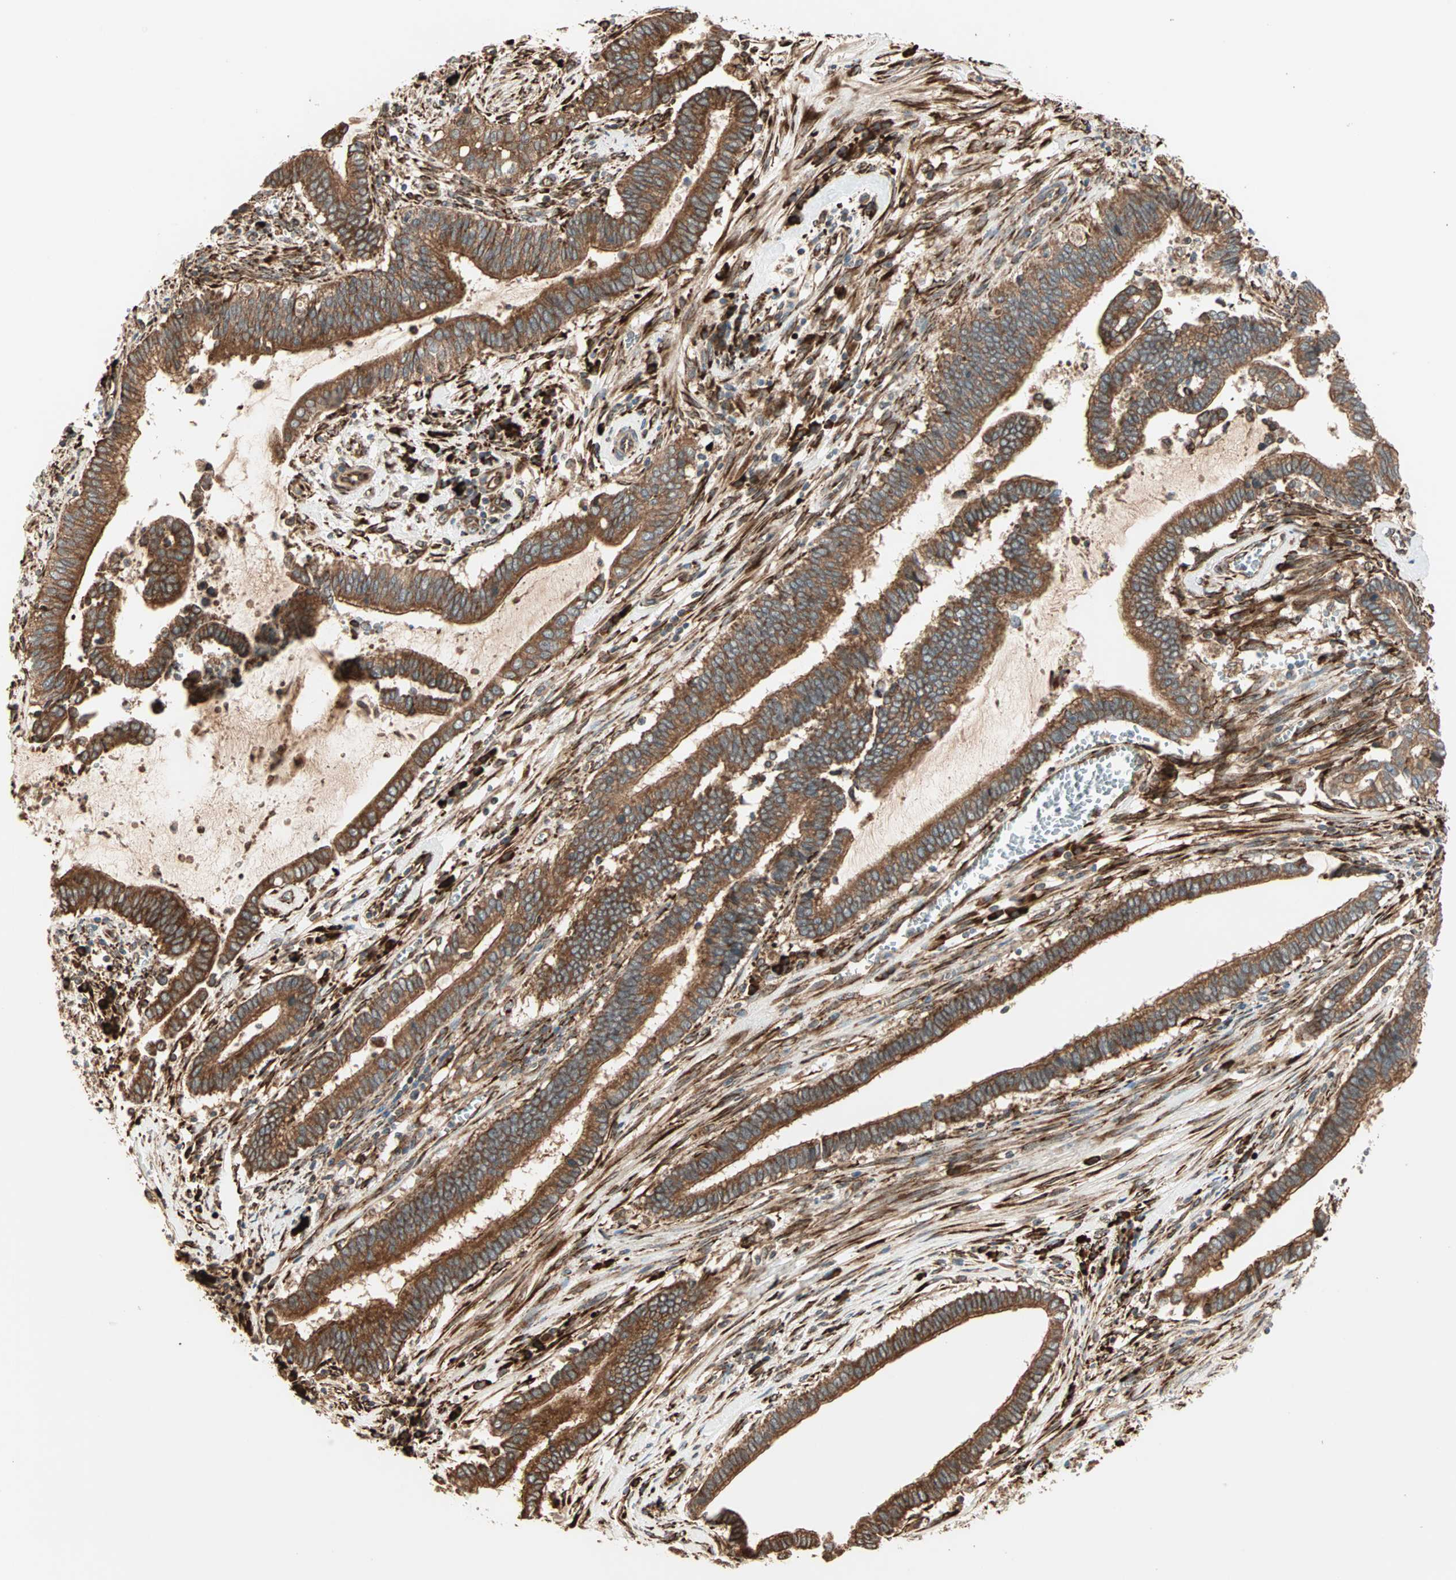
{"staining": {"intensity": "strong", "quantity": ">75%", "location": "cytoplasmic/membranous"}, "tissue": "cervical cancer", "cell_type": "Tumor cells", "image_type": "cancer", "snomed": [{"axis": "morphology", "description": "Adenocarcinoma, NOS"}, {"axis": "topography", "description": "Cervix"}], "caption": "Cervical cancer (adenocarcinoma) stained with IHC displays strong cytoplasmic/membranous expression in approximately >75% of tumor cells.", "gene": "P4HA1", "patient": {"sex": "female", "age": 44}}